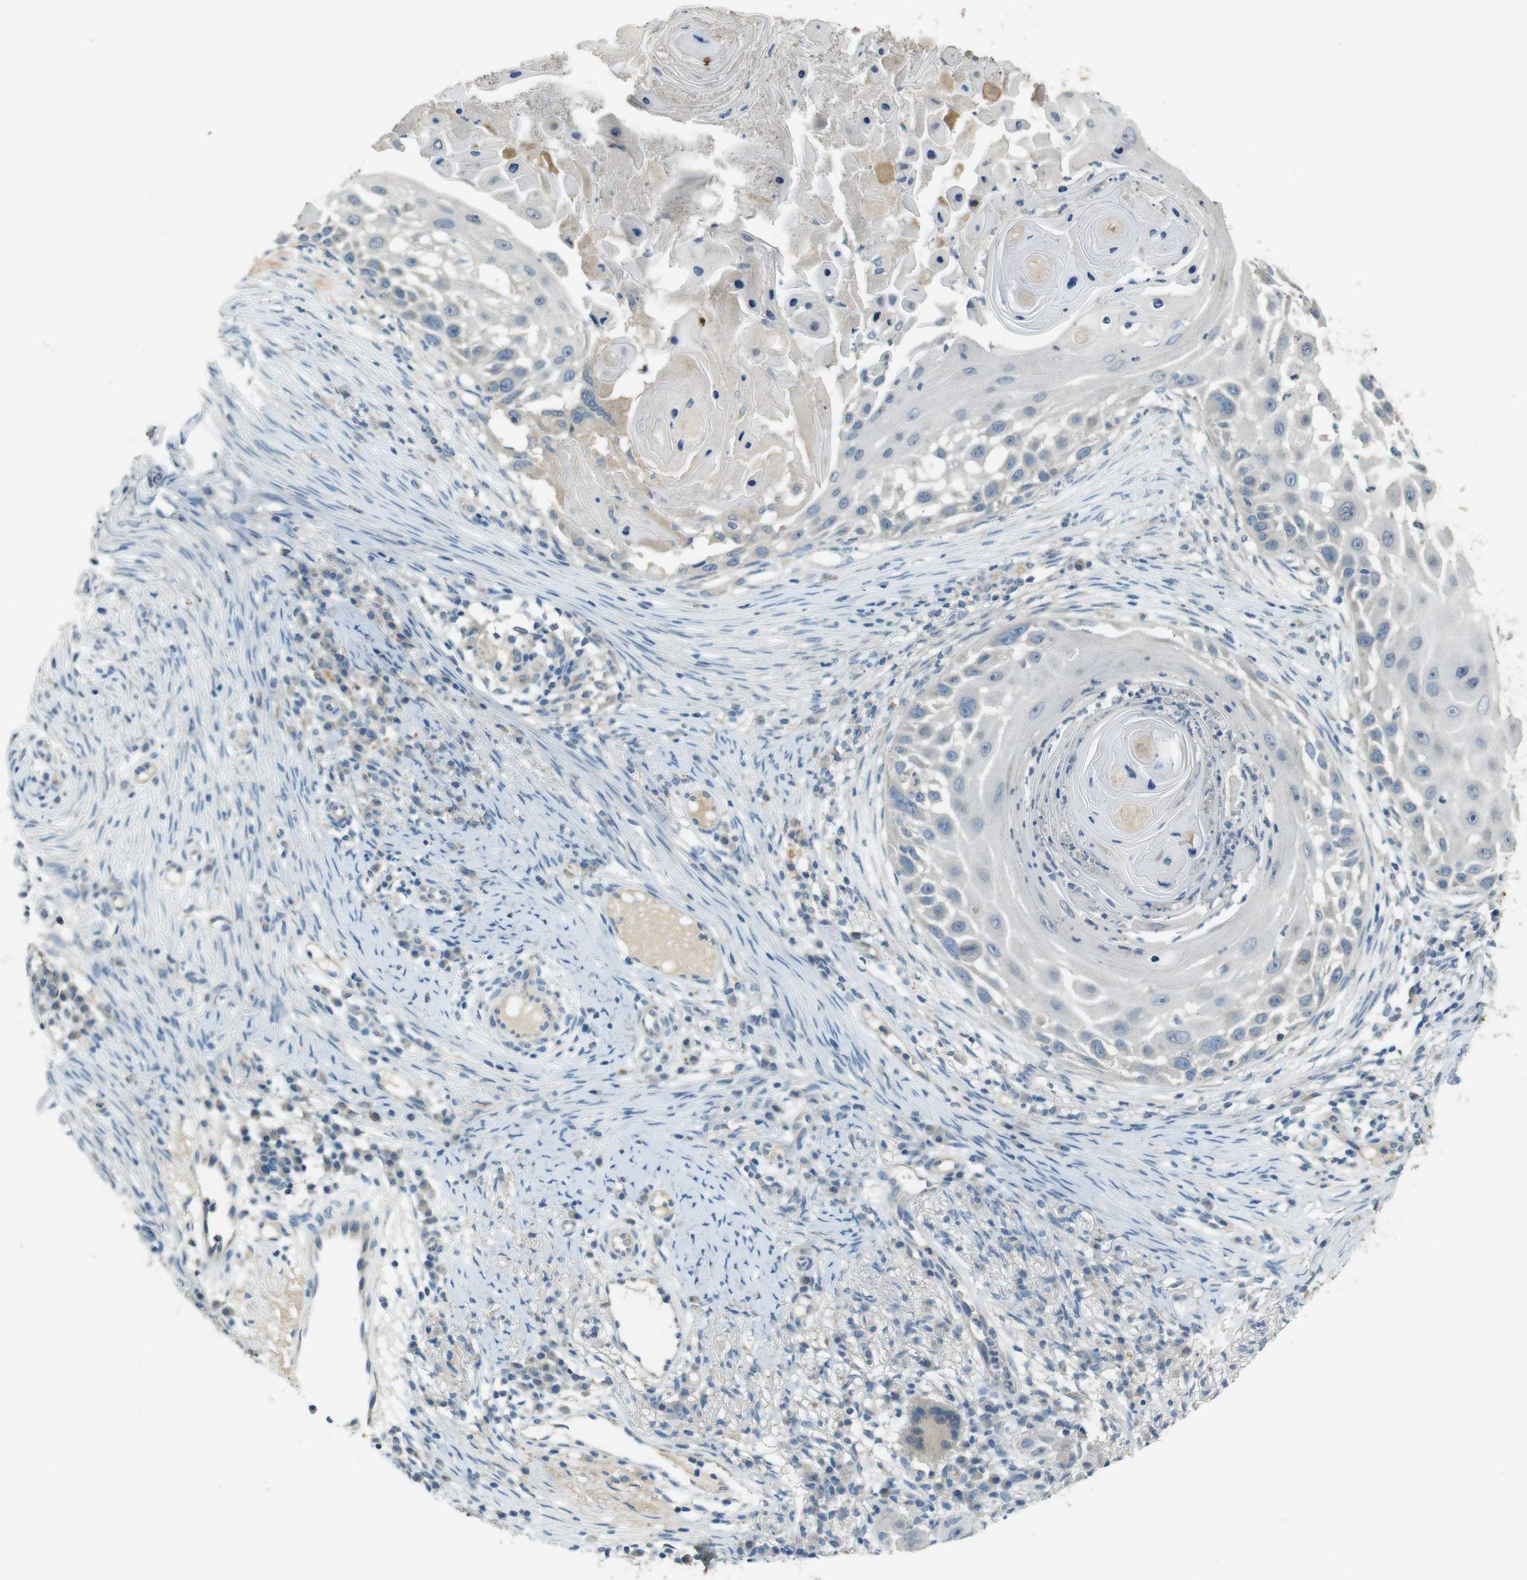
{"staining": {"intensity": "weak", "quantity": "25%-75%", "location": "cytoplasmic/membranous"}, "tissue": "skin cancer", "cell_type": "Tumor cells", "image_type": "cancer", "snomed": [{"axis": "morphology", "description": "Squamous cell carcinoma, NOS"}, {"axis": "topography", "description": "Skin"}], "caption": "Skin cancer (squamous cell carcinoma) stained with a protein marker demonstrates weak staining in tumor cells.", "gene": "MUC5B", "patient": {"sex": "female", "age": 44}}